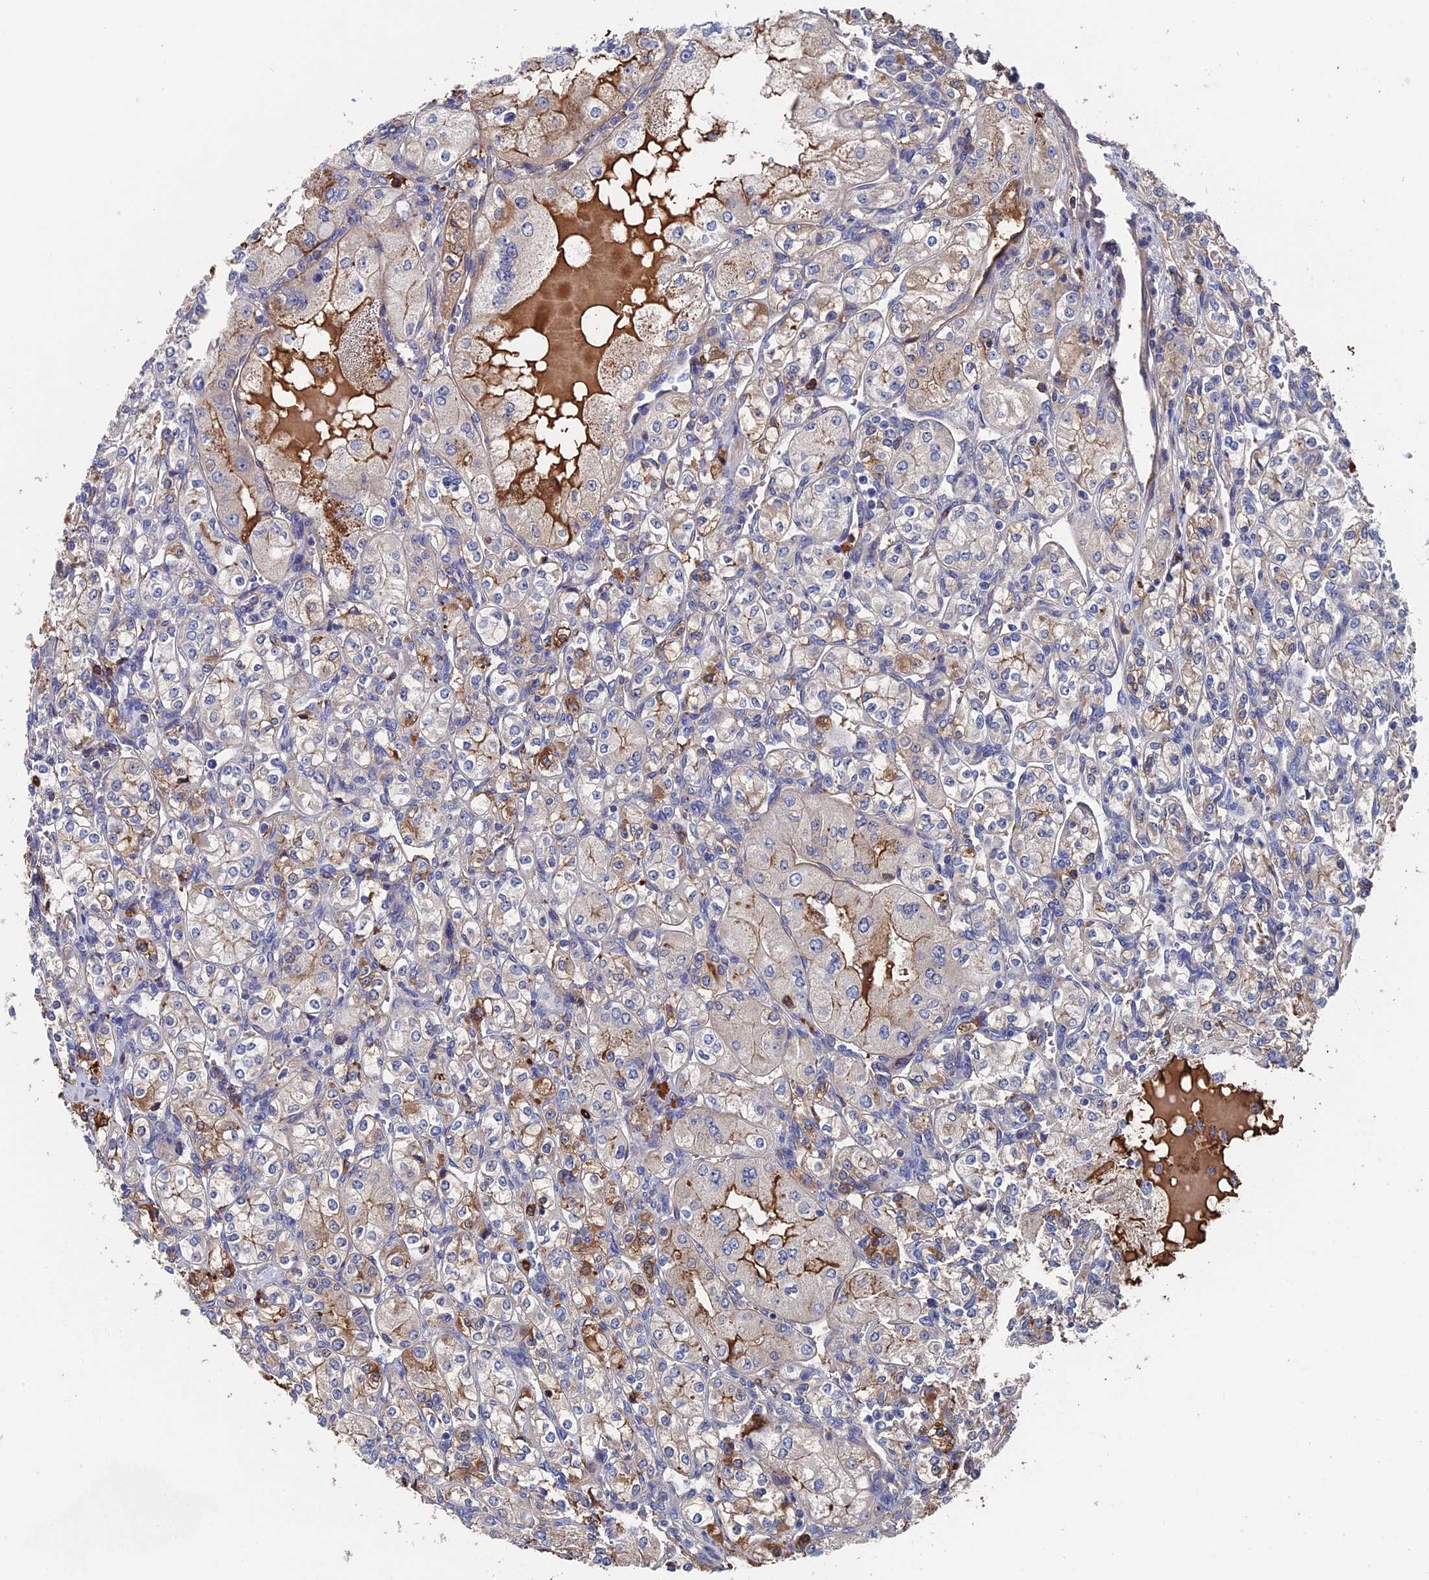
{"staining": {"intensity": "weak", "quantity": "<25%", "location": "cytoplasmic/membranous"}, "tissue": "renal cancer", "cell_type": "Tumor cells", "image_type": "cancer", "snomed": [{"axis": "morphology", "description": "Adenocarcinoma, NOS"}, {"axis": "topography", "description": "Kidney"}], "caption": "Tumor cells are negative for protein expression in human adenocarcinoma (renal).", "gene": "RPUSD1", "patient": {"sex": "male", "age": 77}}